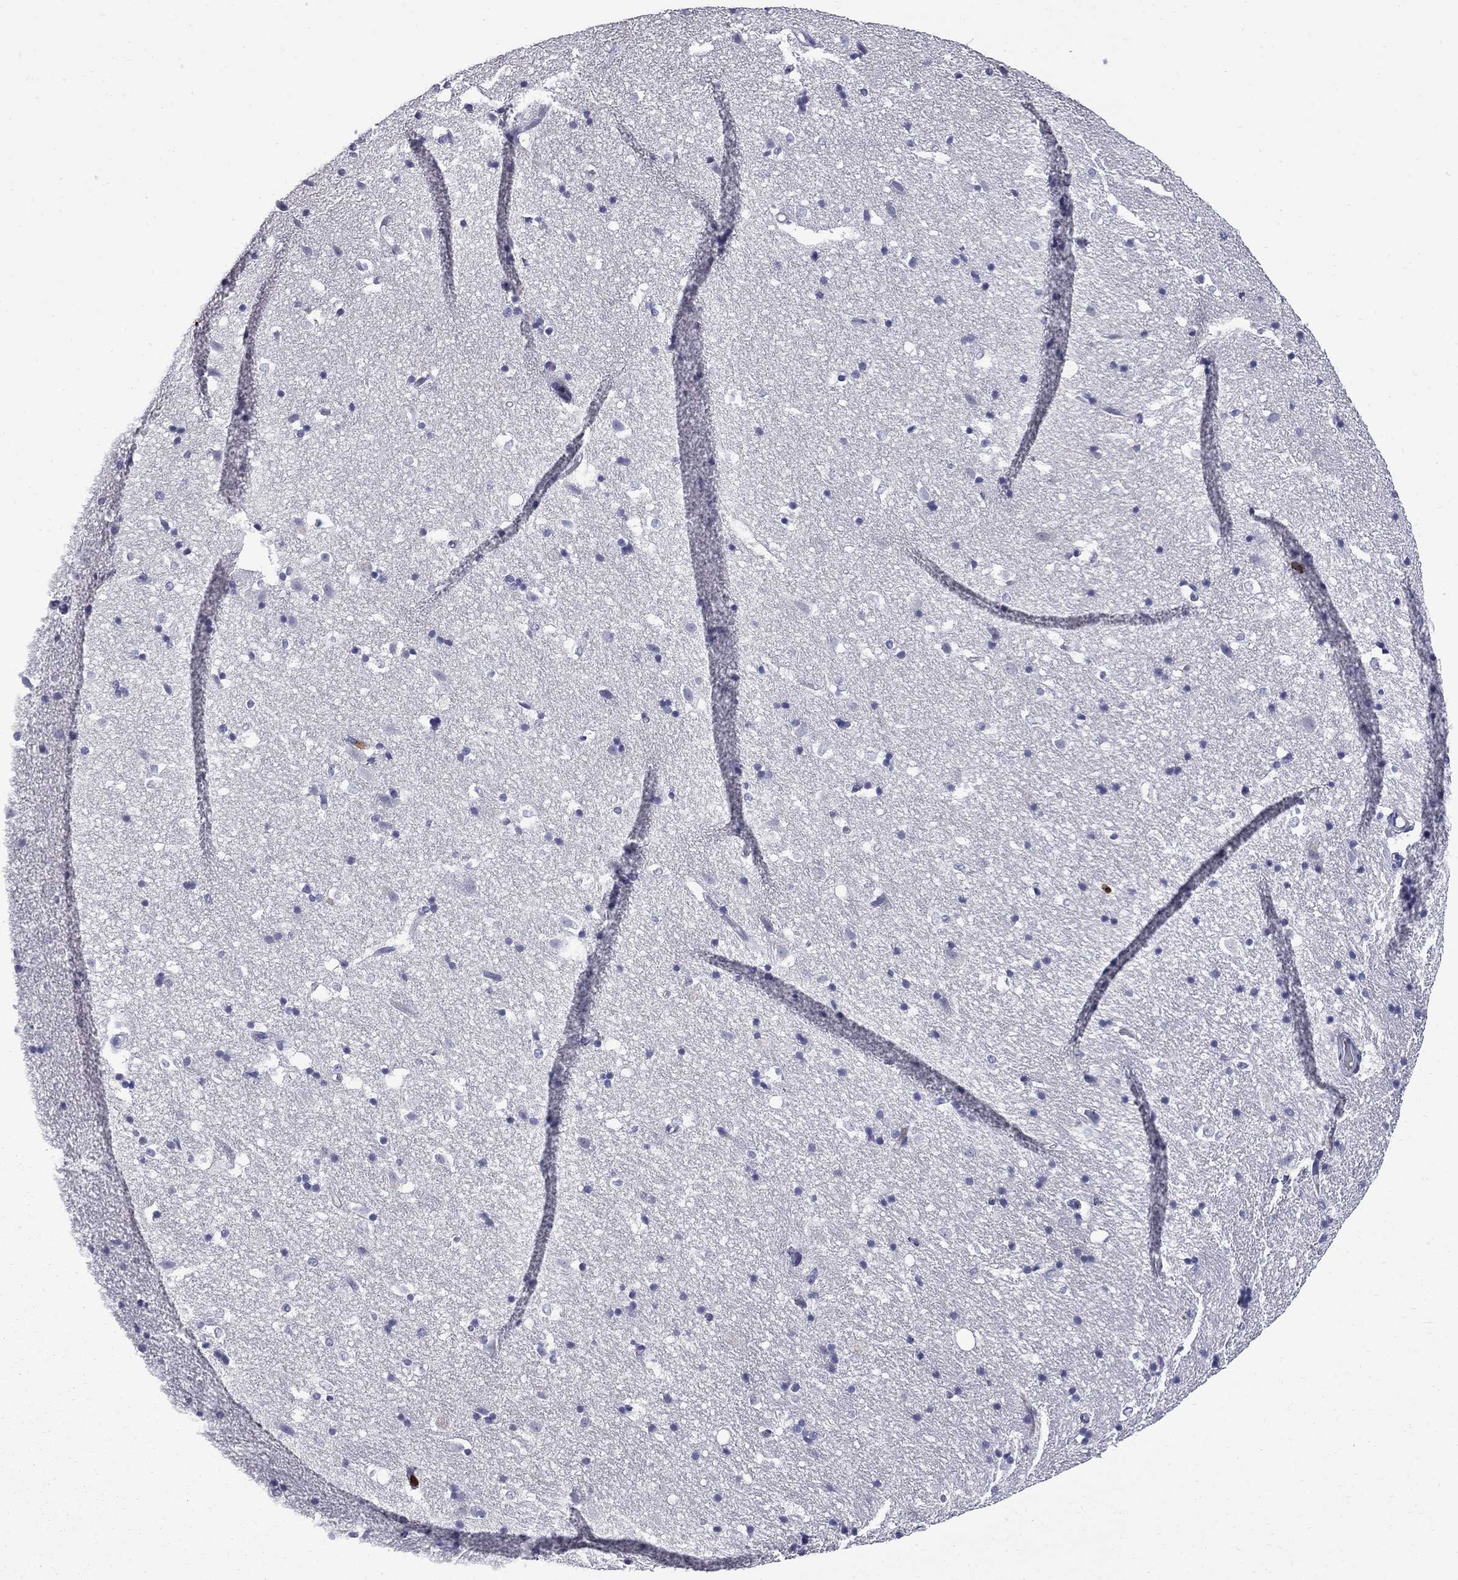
{"staining": {"intensity": "negative", "quantity": "none", "location": "none"}, "tissue": "hippocampus", "cell_type": "Glial cells", "image_type": "normal", "snomed": [{"axis": "morphology", "description": "Normal tissue, NOS"}, {"axis": "topography", "description": "Hippocampus"}], "caption": "Immunohistochemistry (IHC) of benign human hippocampus shows no expression in glial cells. Brightfield microscopy of immunohistochemistry (IHC) stained with DAB (3,3'-diaminobenzidine) (brown) and hematoxylin (blue), captured at high magnification.", "gene": "TRIM29", "patient": {"sex": "male", "age": 49}}